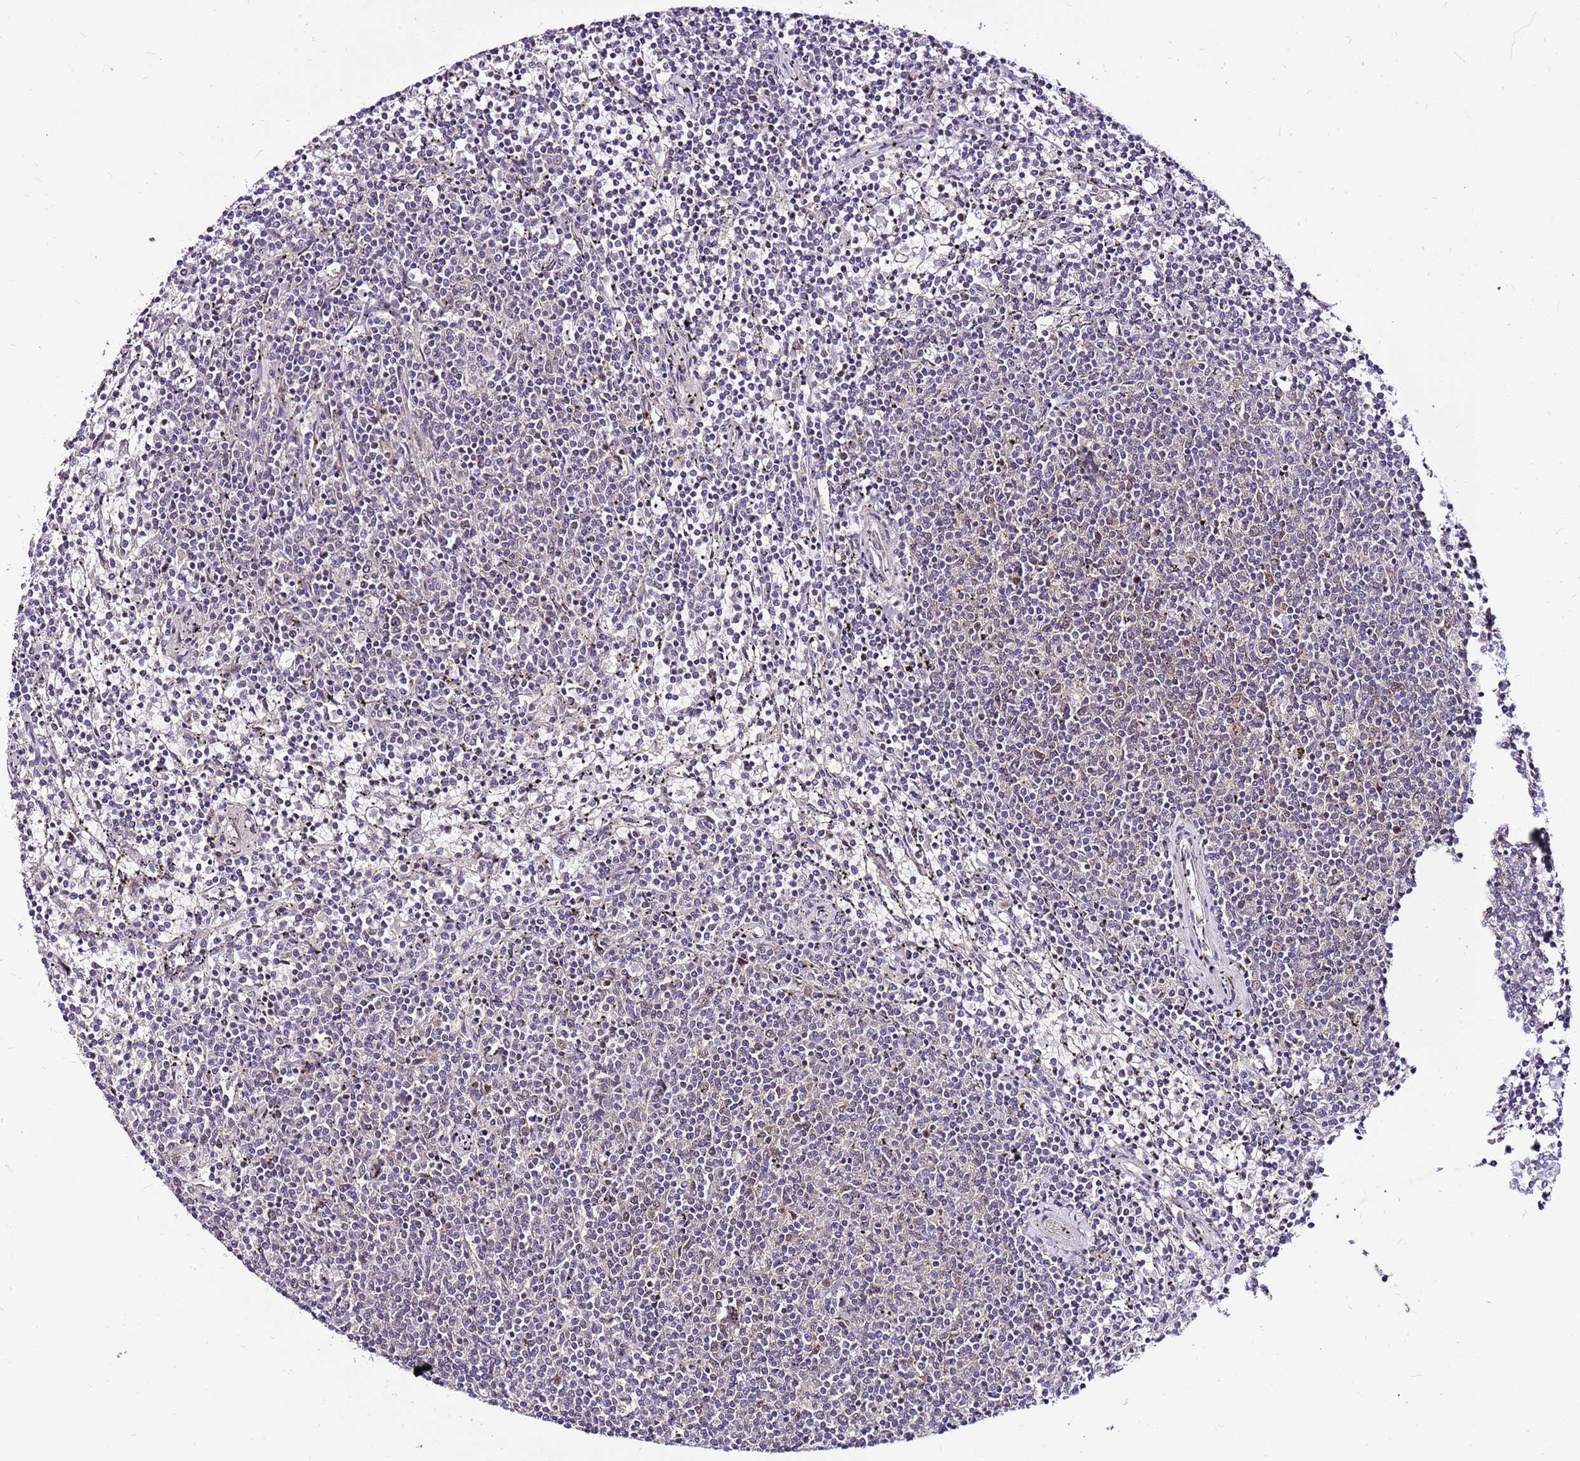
{"staining": {"intensity": "negative", "quantity": "none", "location": "none"}, "tissue": "lymphoma", "cell_type": "Tumor cells", "image_type": "cancer", "snomed": [{"axis": "morphology", "description": "Malignant lymphoma, non-Hodgkin's type, Low grade"}, {"axis": "topography", "description": "Spleen"}], "caption": "The photomicrograph displays no significant staining in tumor cells of malignant lymphoma, non-Hodgkin's type (low-grade).", "gene": "POLE3", "patient": {"sex": "female", "age": 50}}